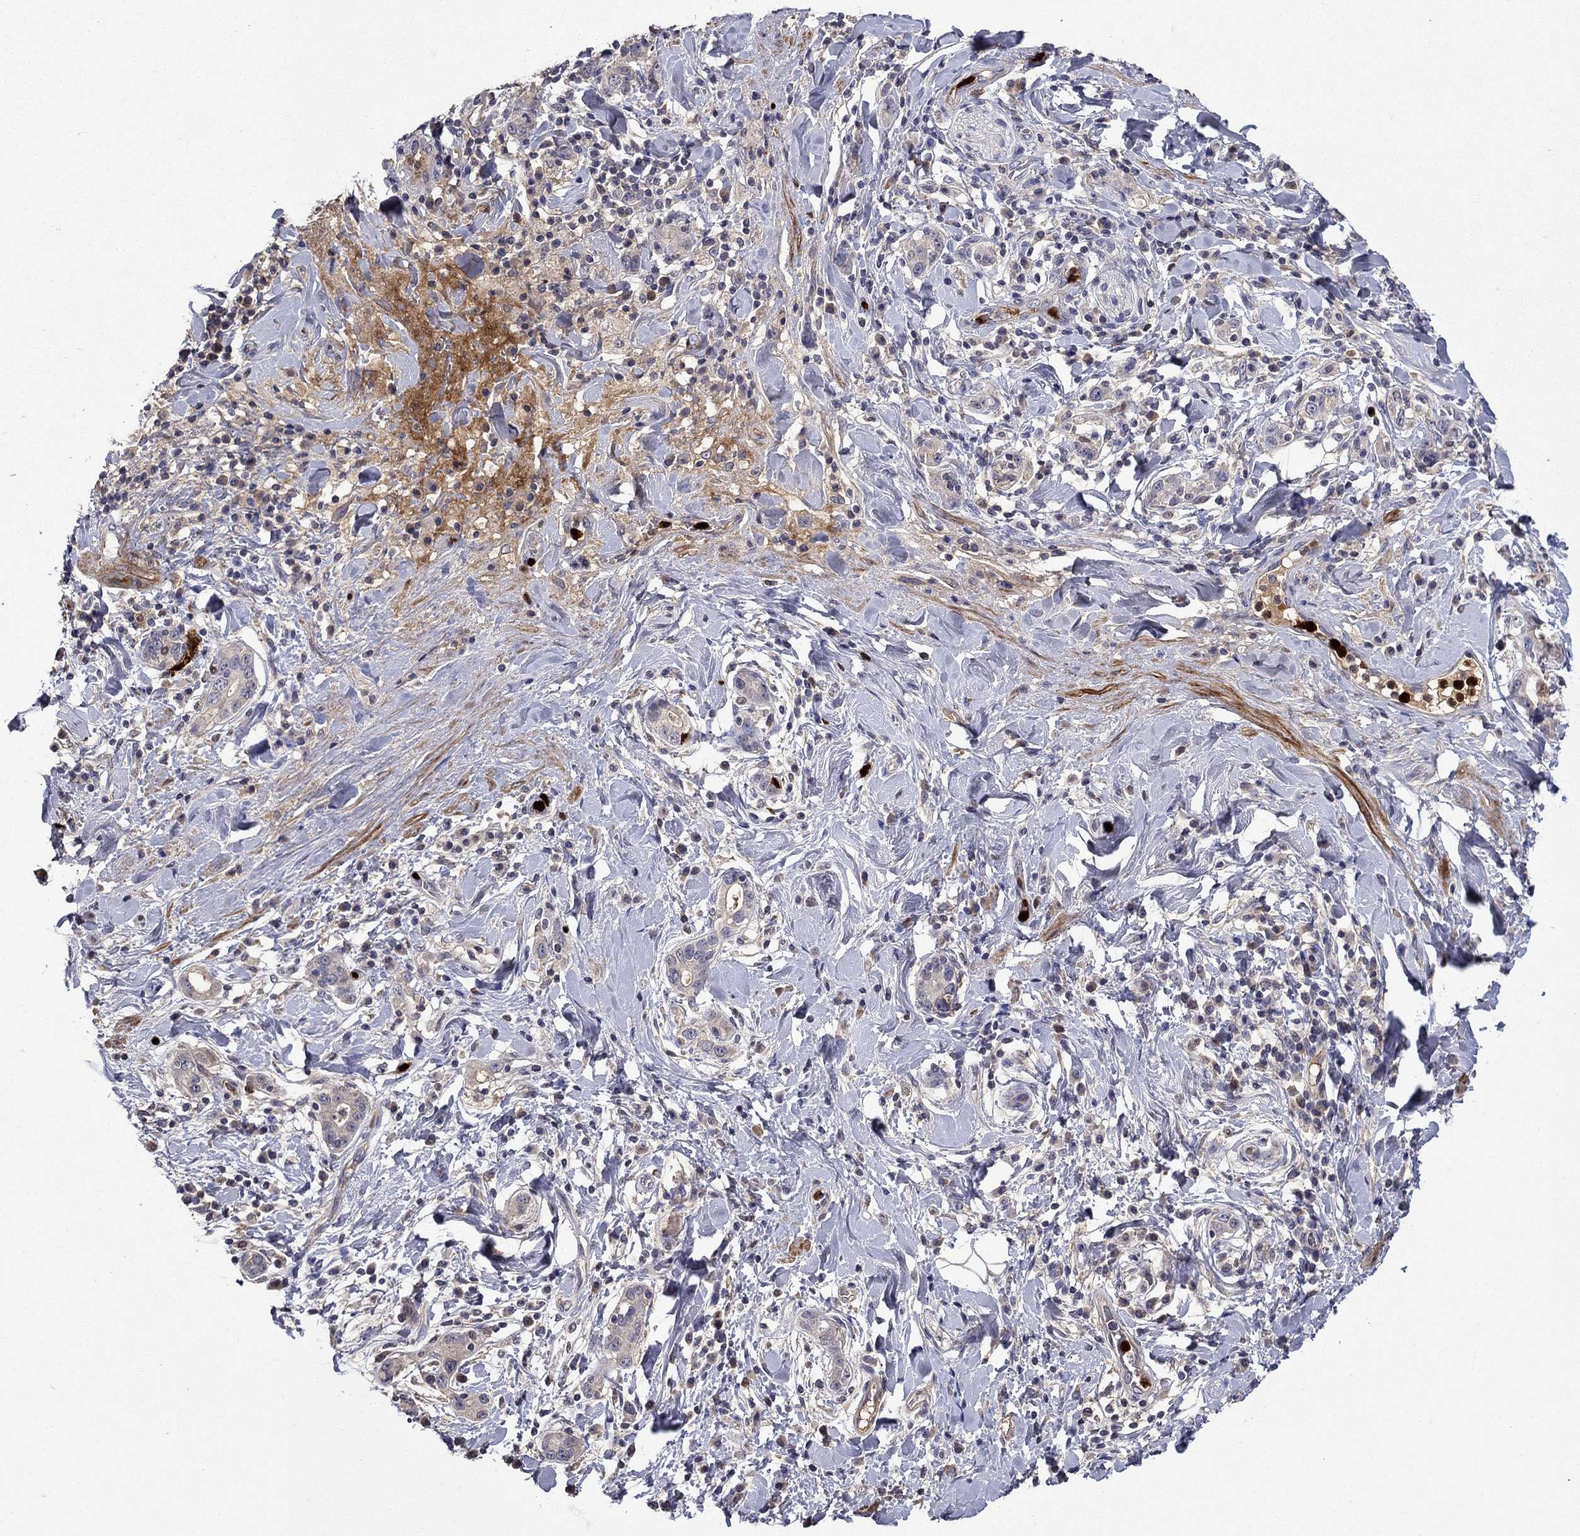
{"staining": {"intensity": "negative", "quantity": "none", "location": "none"}, "tissue": "stomach cancer", "cell_type": "Tumor cells", "image_type": "cancer", "snomed": [{"axis": "morphology", "description": "Adenocarcinoma, NOS"}, {"axis": "topography", "description": "Stomach"}], "caption": "Immunohistochemistry (IHC) of adenocarcinoma (stomach) displays no positivity in tumor cells. (DAB immunohistochemistry with hematoxylin counter stain).", "gene": "SATB1", "patient": {"sex": "male", "age": 79}}